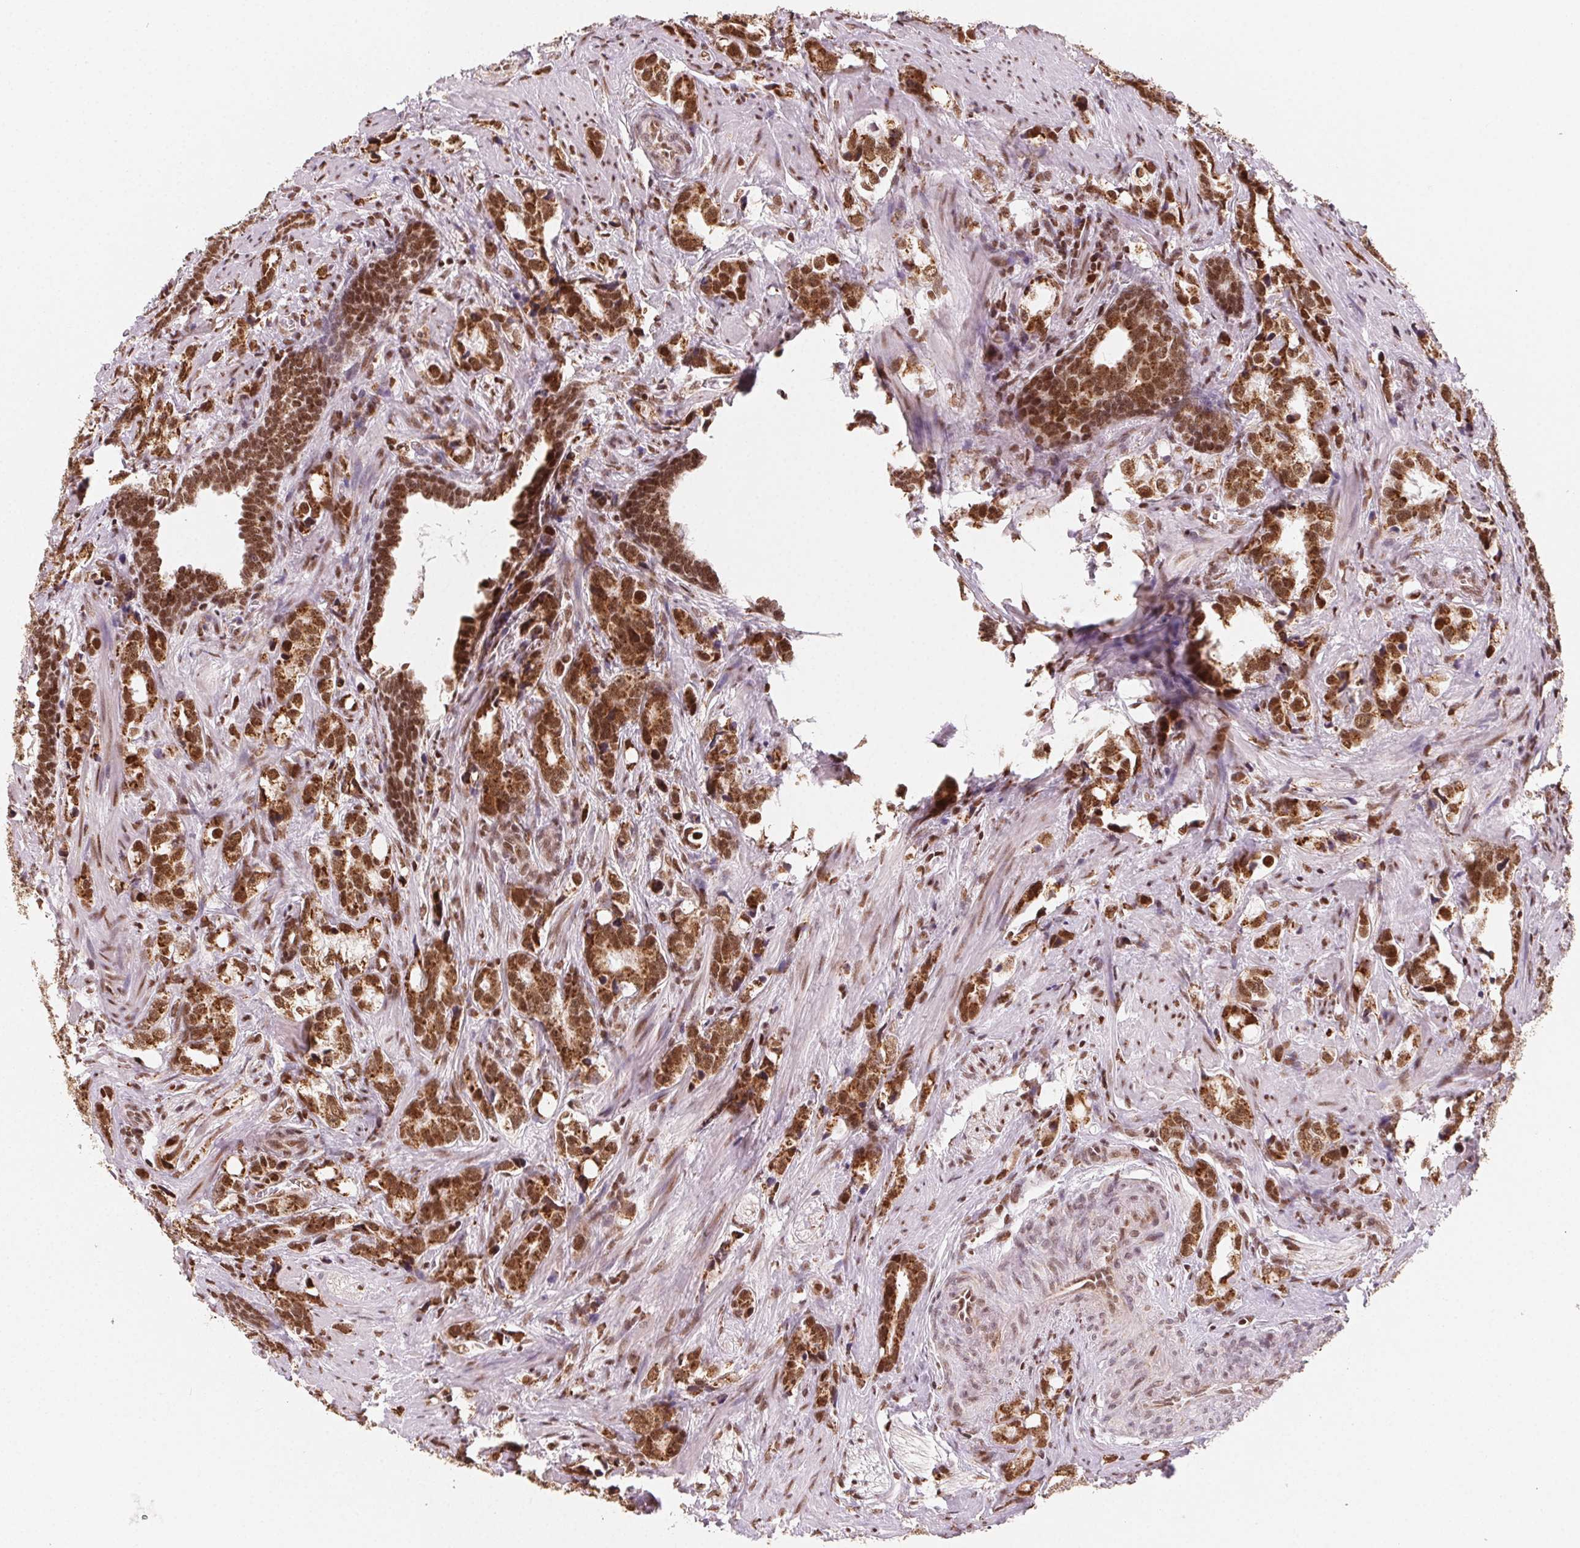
{"staining": {"intensity": "strong", "quantity": ">75%", "location": "cytoplasmic/membranous,nuclear"}, "tissue": "prostate cancer", "cell_type": "Tumor cells", "image_type": "cancer", "snomed": [{"axis": "morphology", "description": "Adenocarcinoma, NOS"}, {"axis": "topography", "description": "Prostate and seminal vesicle, NOS"}], "caption": "About >75% of tumor cells in prostate cancer display strong cytoplasmic/membranous and nuclear protein positivity as visualized by brown immunohistochemical staining.", "gene": "TOPORS", "patient": {"sex": "male", "age": 63}}